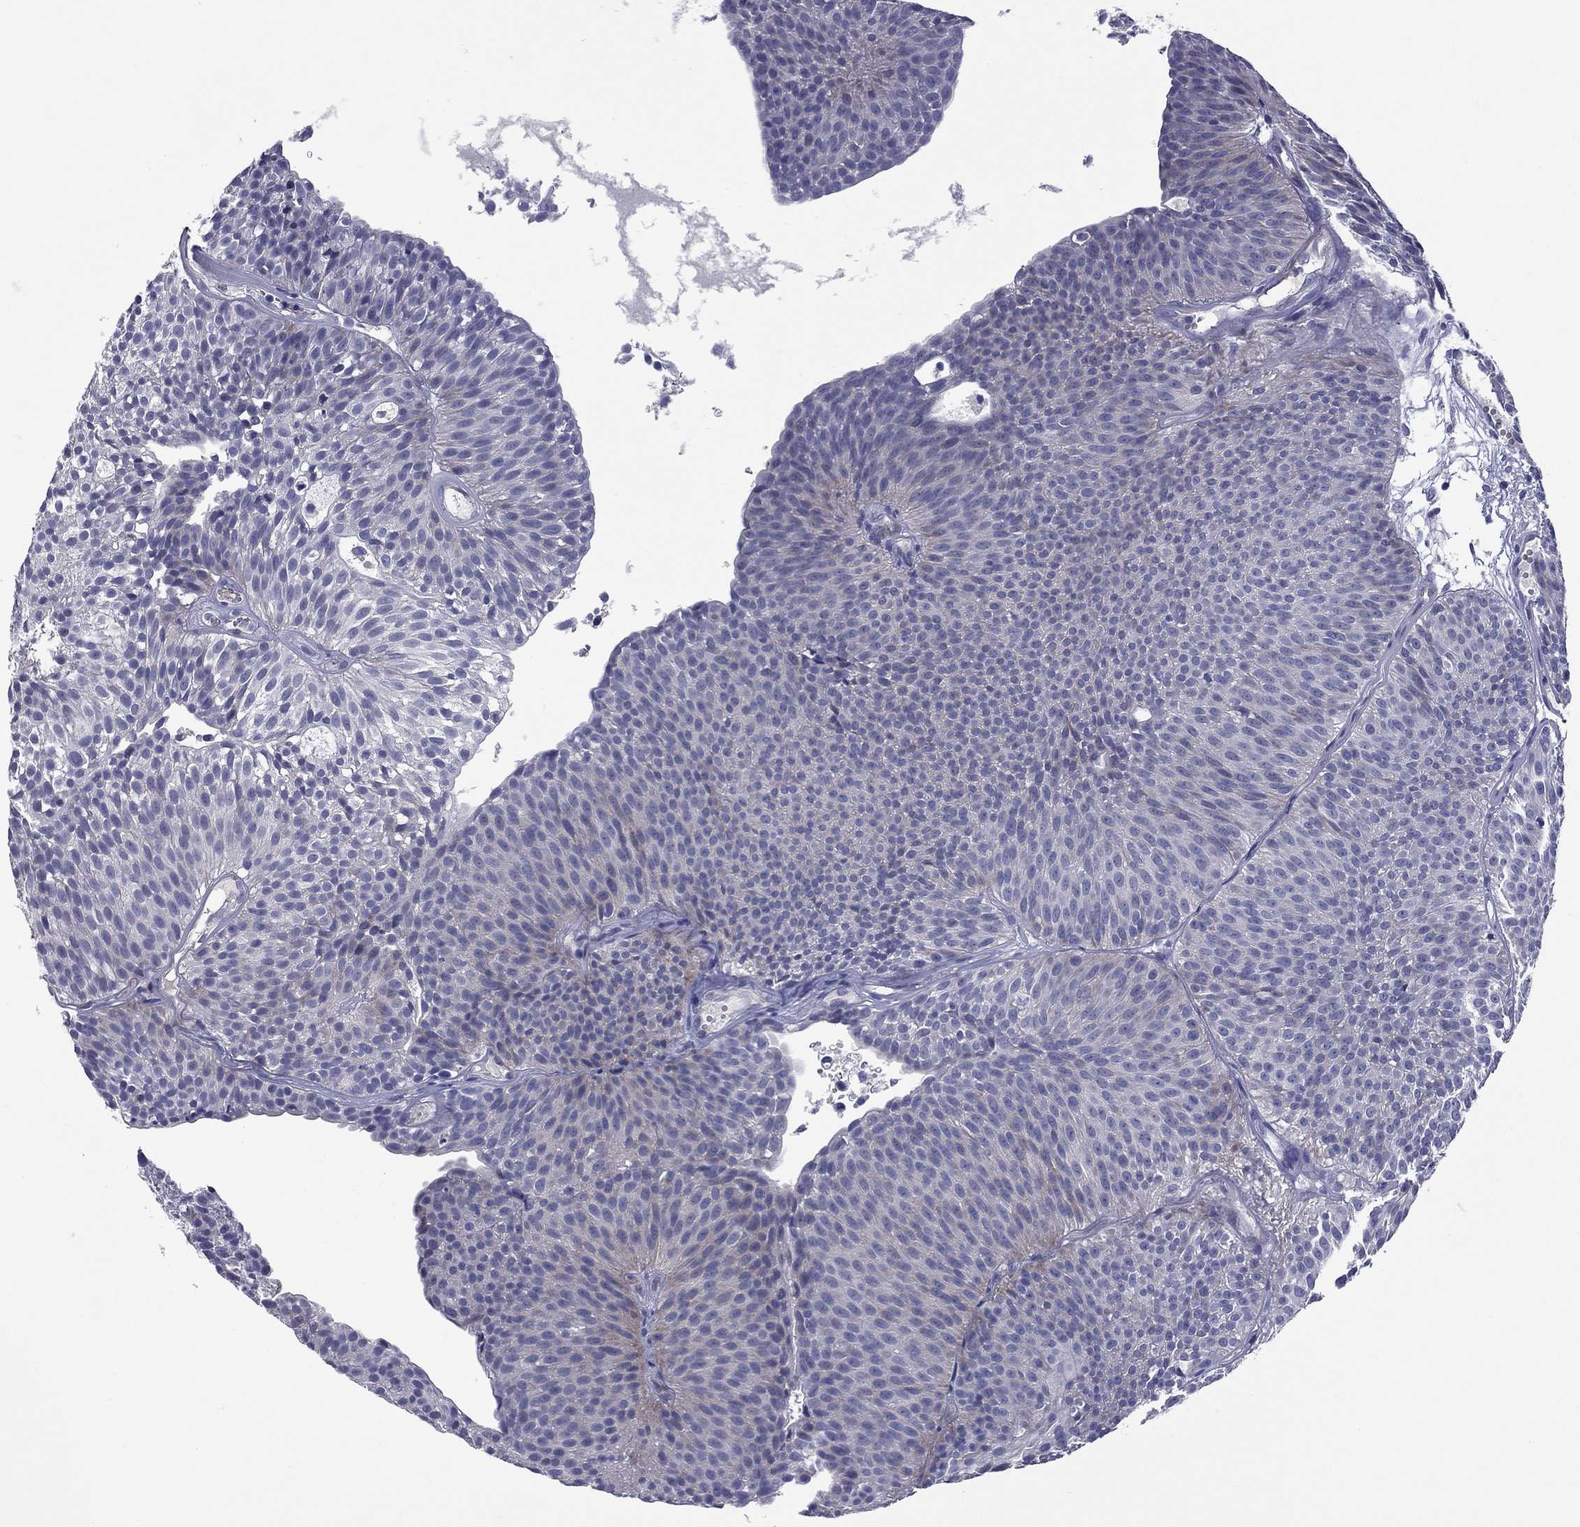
{"staining": {"intensity": "weak", "quantity": "<25%", "location": "cytoplasmic/membranous"}, "tissue": "urothelial cancer", "cell_type": "Tumor cells", "image_type": "cancer", "snomed": [{"axis": "morphology", "description": "Urothelial carcinoma, Low grade"}, {"axis": "topography", "description": "Urinary bladder"}], "caption": "Immunohistochemistry (IHC) of human urothelial cancer shows no staining in tumor cells.", "gene": "UNC119B", "patient": {"sex": "male", "age": 63}}